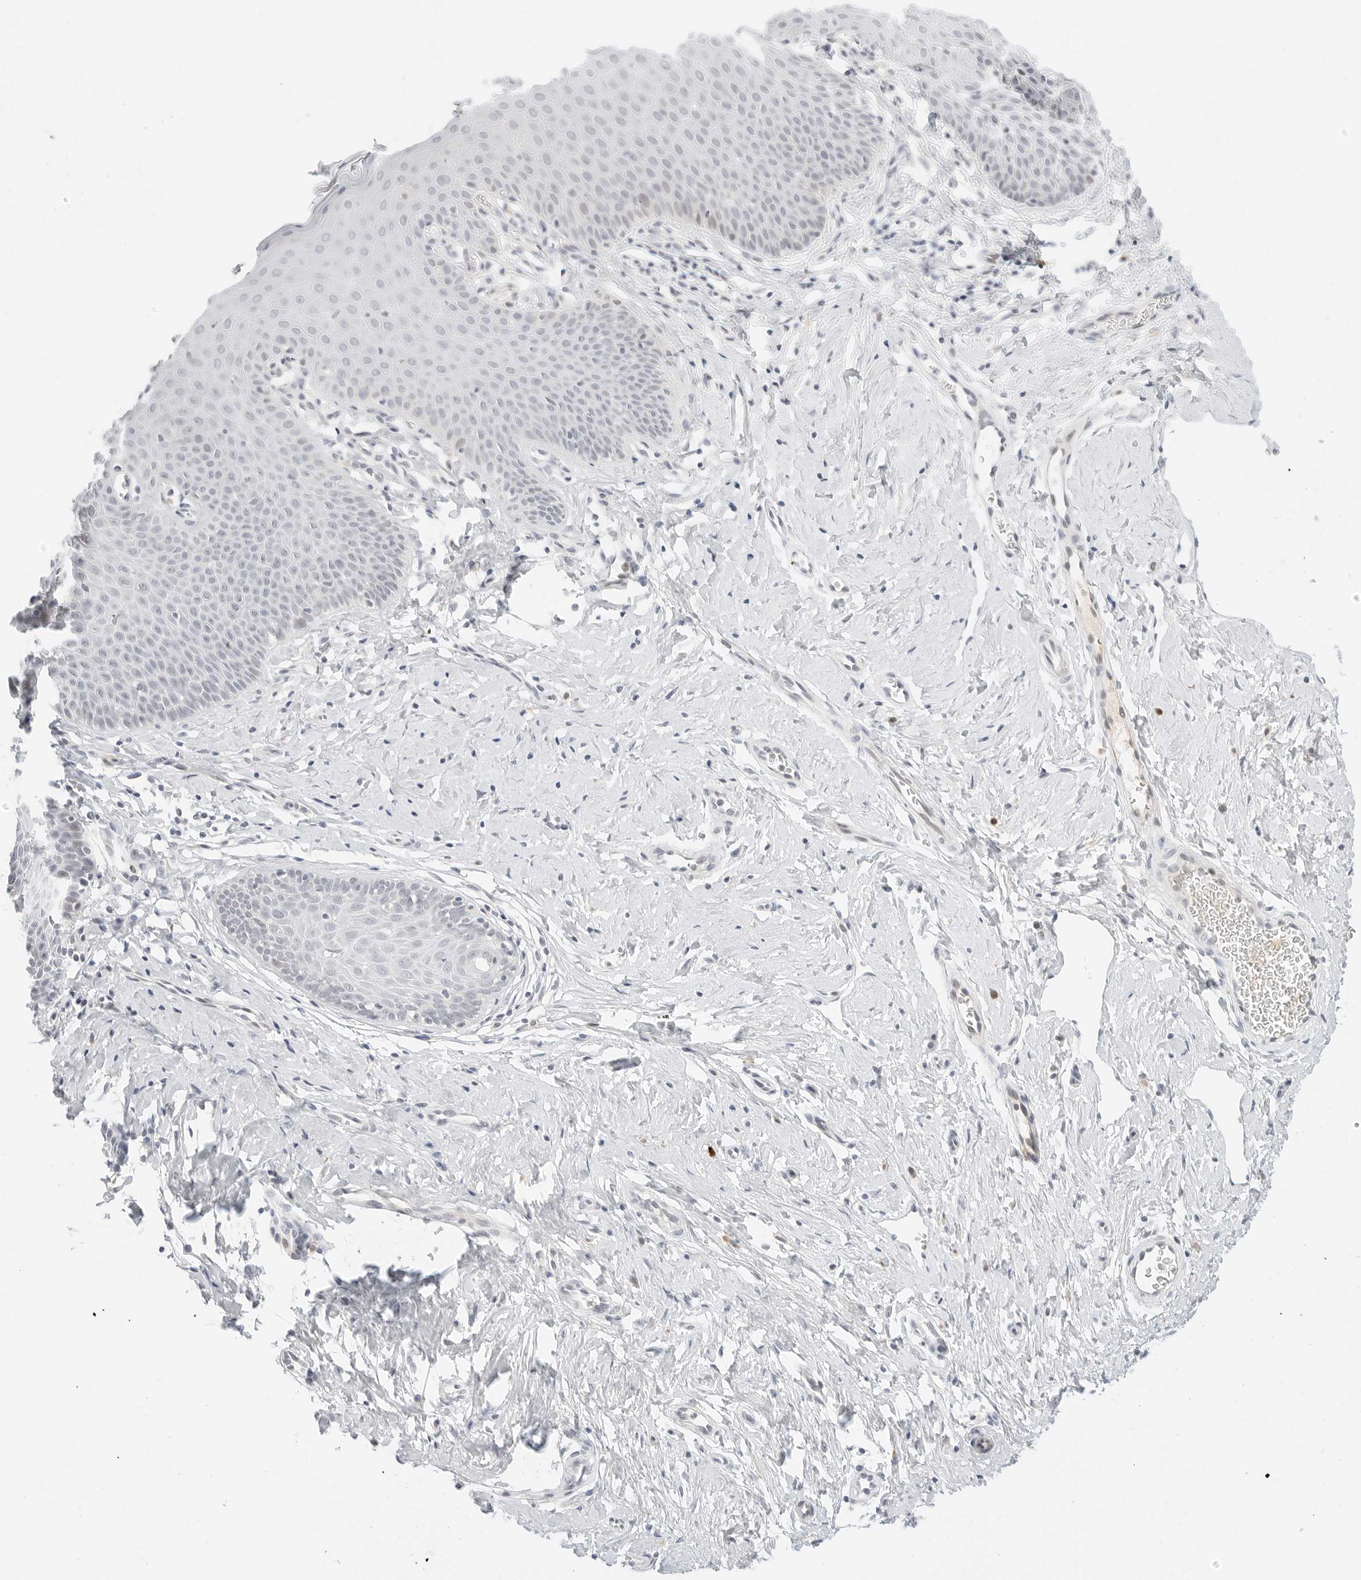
{"staining": {"intensity": "moderate", "quantity": "<25%", "location": "cytoplasmic/membranous,nuclear"}, "tissue": "cervix", "cell_type": "Glandular cells", "image_type": "normal", "snomed": [{"axis": "morphology", "description": "Normal tissue, NOS"}, {"axis": "topography", "description": "Cervix"}], "caption": "IHC (DAB) staining of normal human cervix demonstrates moderate cytoplasmic/membranous,nuclear protein staining in about <25% of glandular cells.", "gene": "XKR4", "patient": {"sex": "female", "age": 36}}